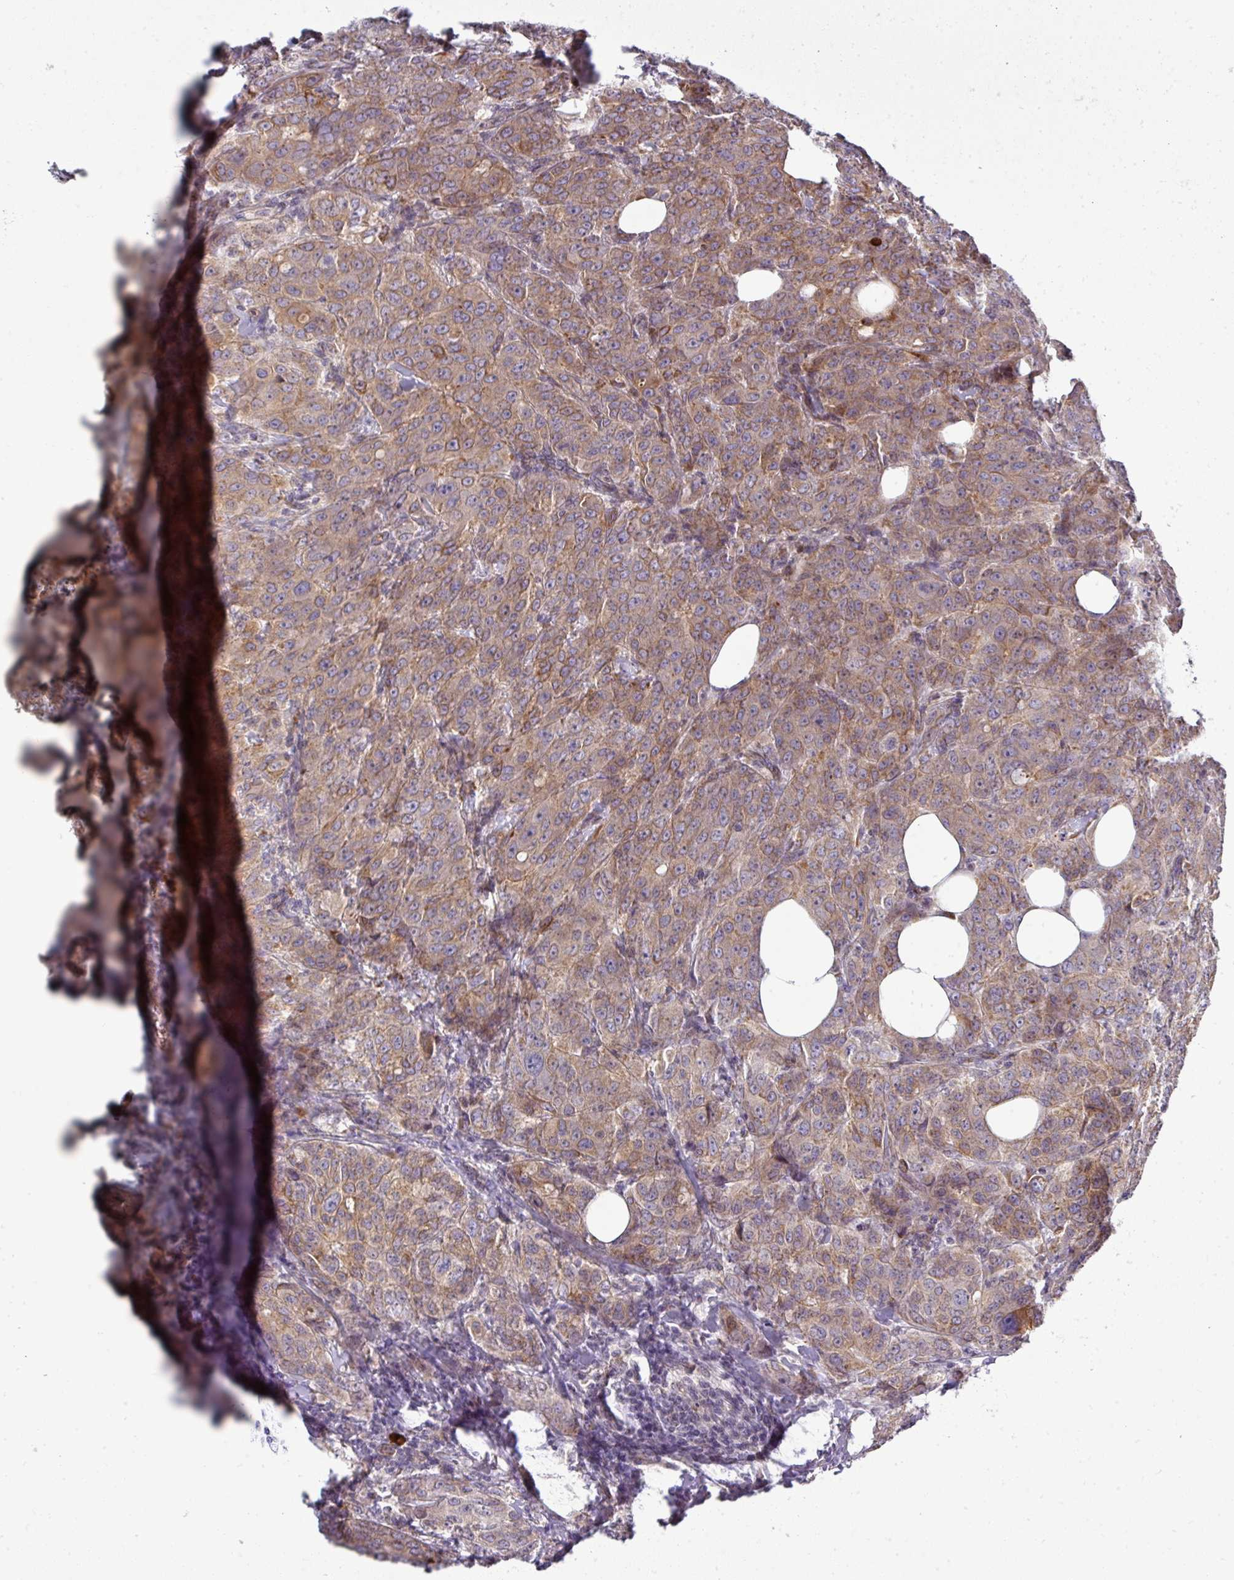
{"staining": {"intensity": "moderate", "quantity": "25%-75%", "location": "cytoplasmic/membranous"}, "tissue": "breast cancer", "cell_type": "Tumor cells", "image_type": "cancer", "snomed": [{"axis": "morphology", "description": "Duct carcinoma"}, {"axis": "topography", "description": "Breast"}], "caption": "Breast cancer (invasive ductal carcinoma) stained with immunohistochemistry displays moderate cytoplasmic/membranous positivity in about 25%-75% of tumor cells. The staining was performed using DAB (3,3'-diaminobenzidine), with brown indicating positive protein expression. Nuclei are stained blue with hematoxylin.", "gene": "GAN", "patient": {"sex": "female", "age": 43}}